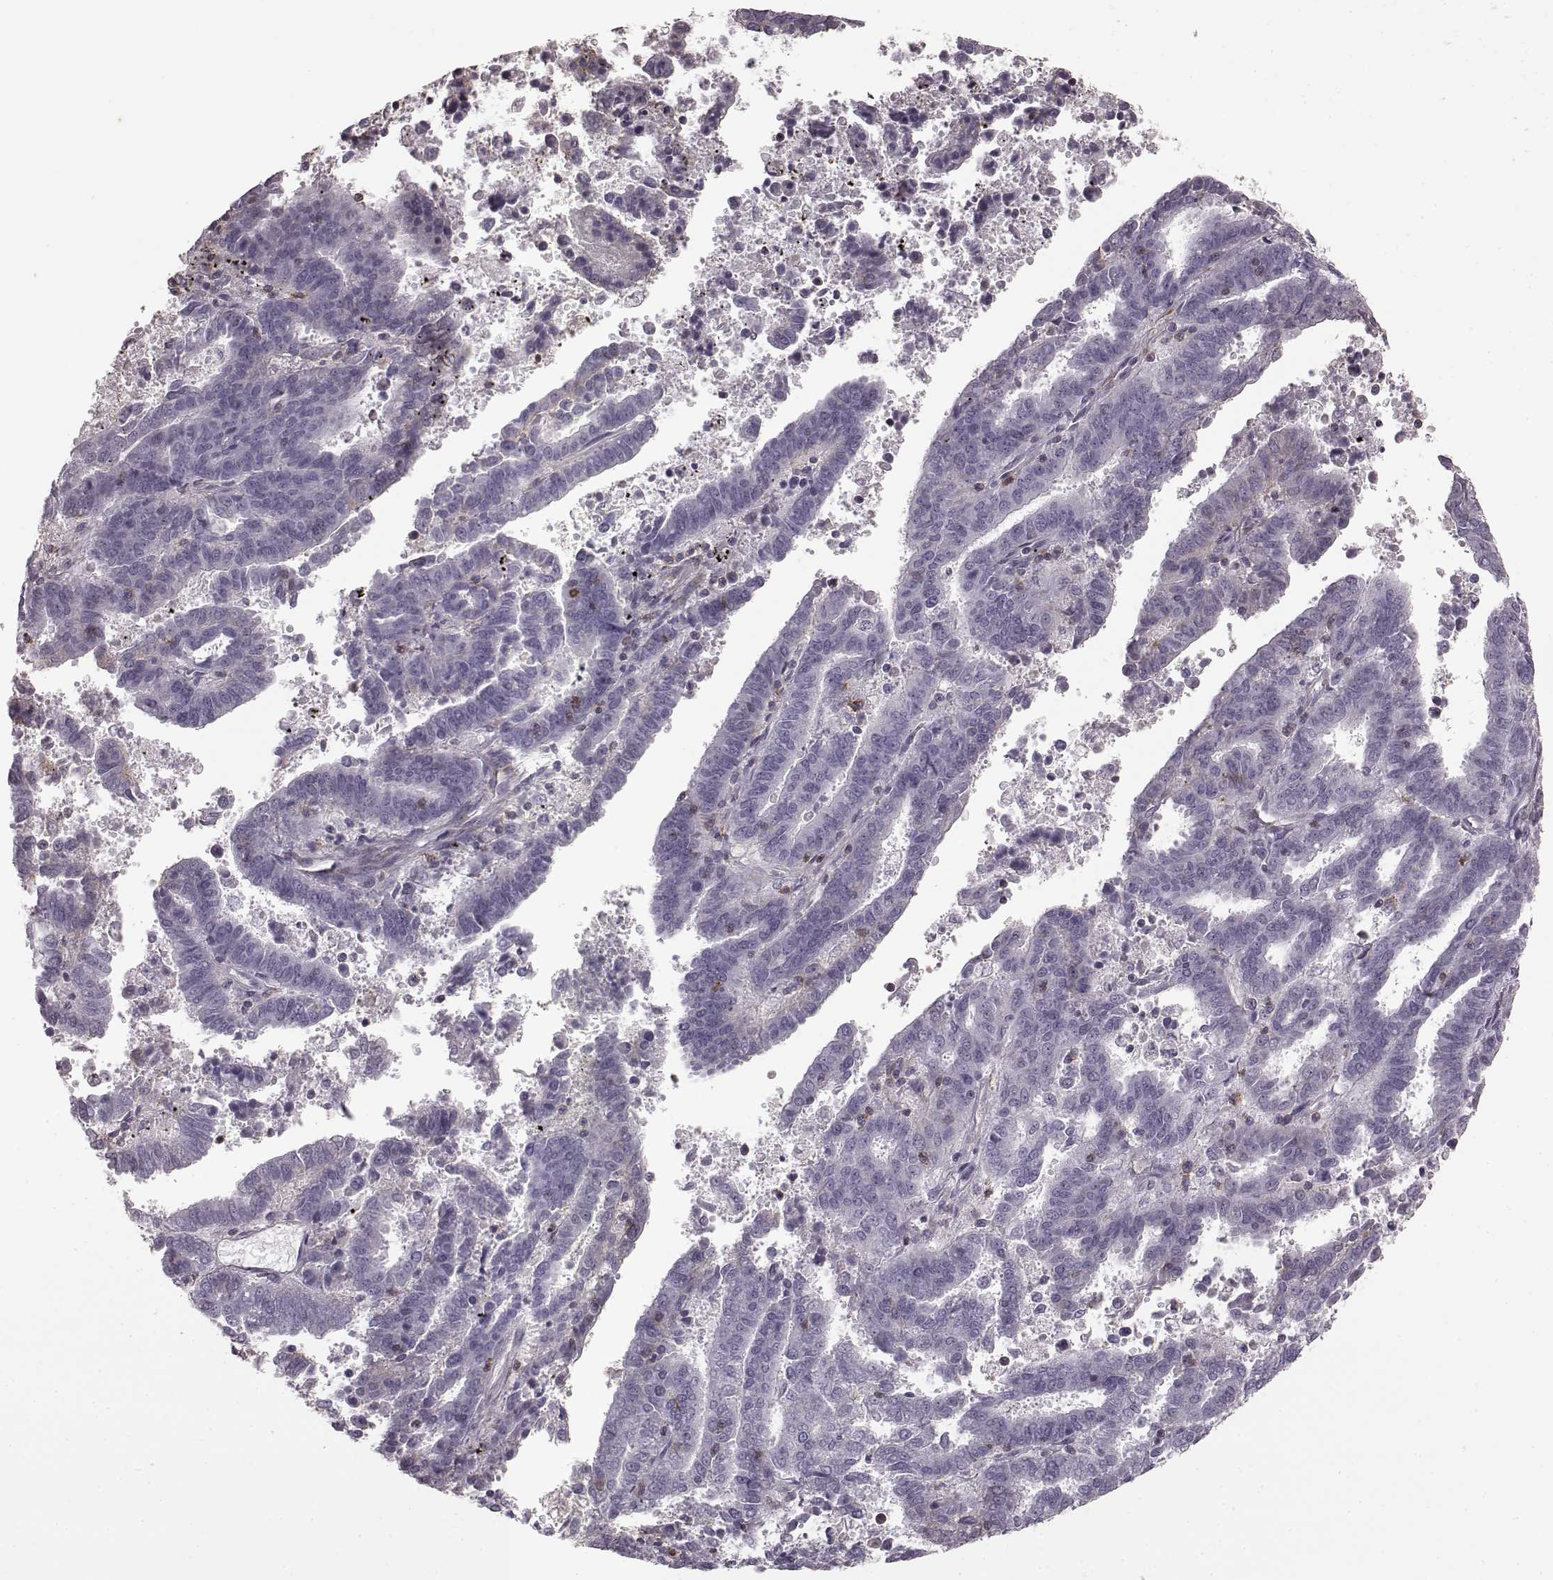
{"staining": {"intensity": "negative", "quantity": "none", "location": "none"}, "tissue": "endometrial cancer", "cell_type": "Tumor cells", "image_type": "cancer", "snomed": [{"axis": "morphology", "description": "Adenocarcinoma, NOS"}, {"axis": "topography", "description": "Uterus"}], "caption": "Histopathology image shows no significant protein positivity in tumor cells of endometrial cancer (adenocarcinoma).", "gene": "PDCD1", "patient": {"sex": "female", "age": 83}}